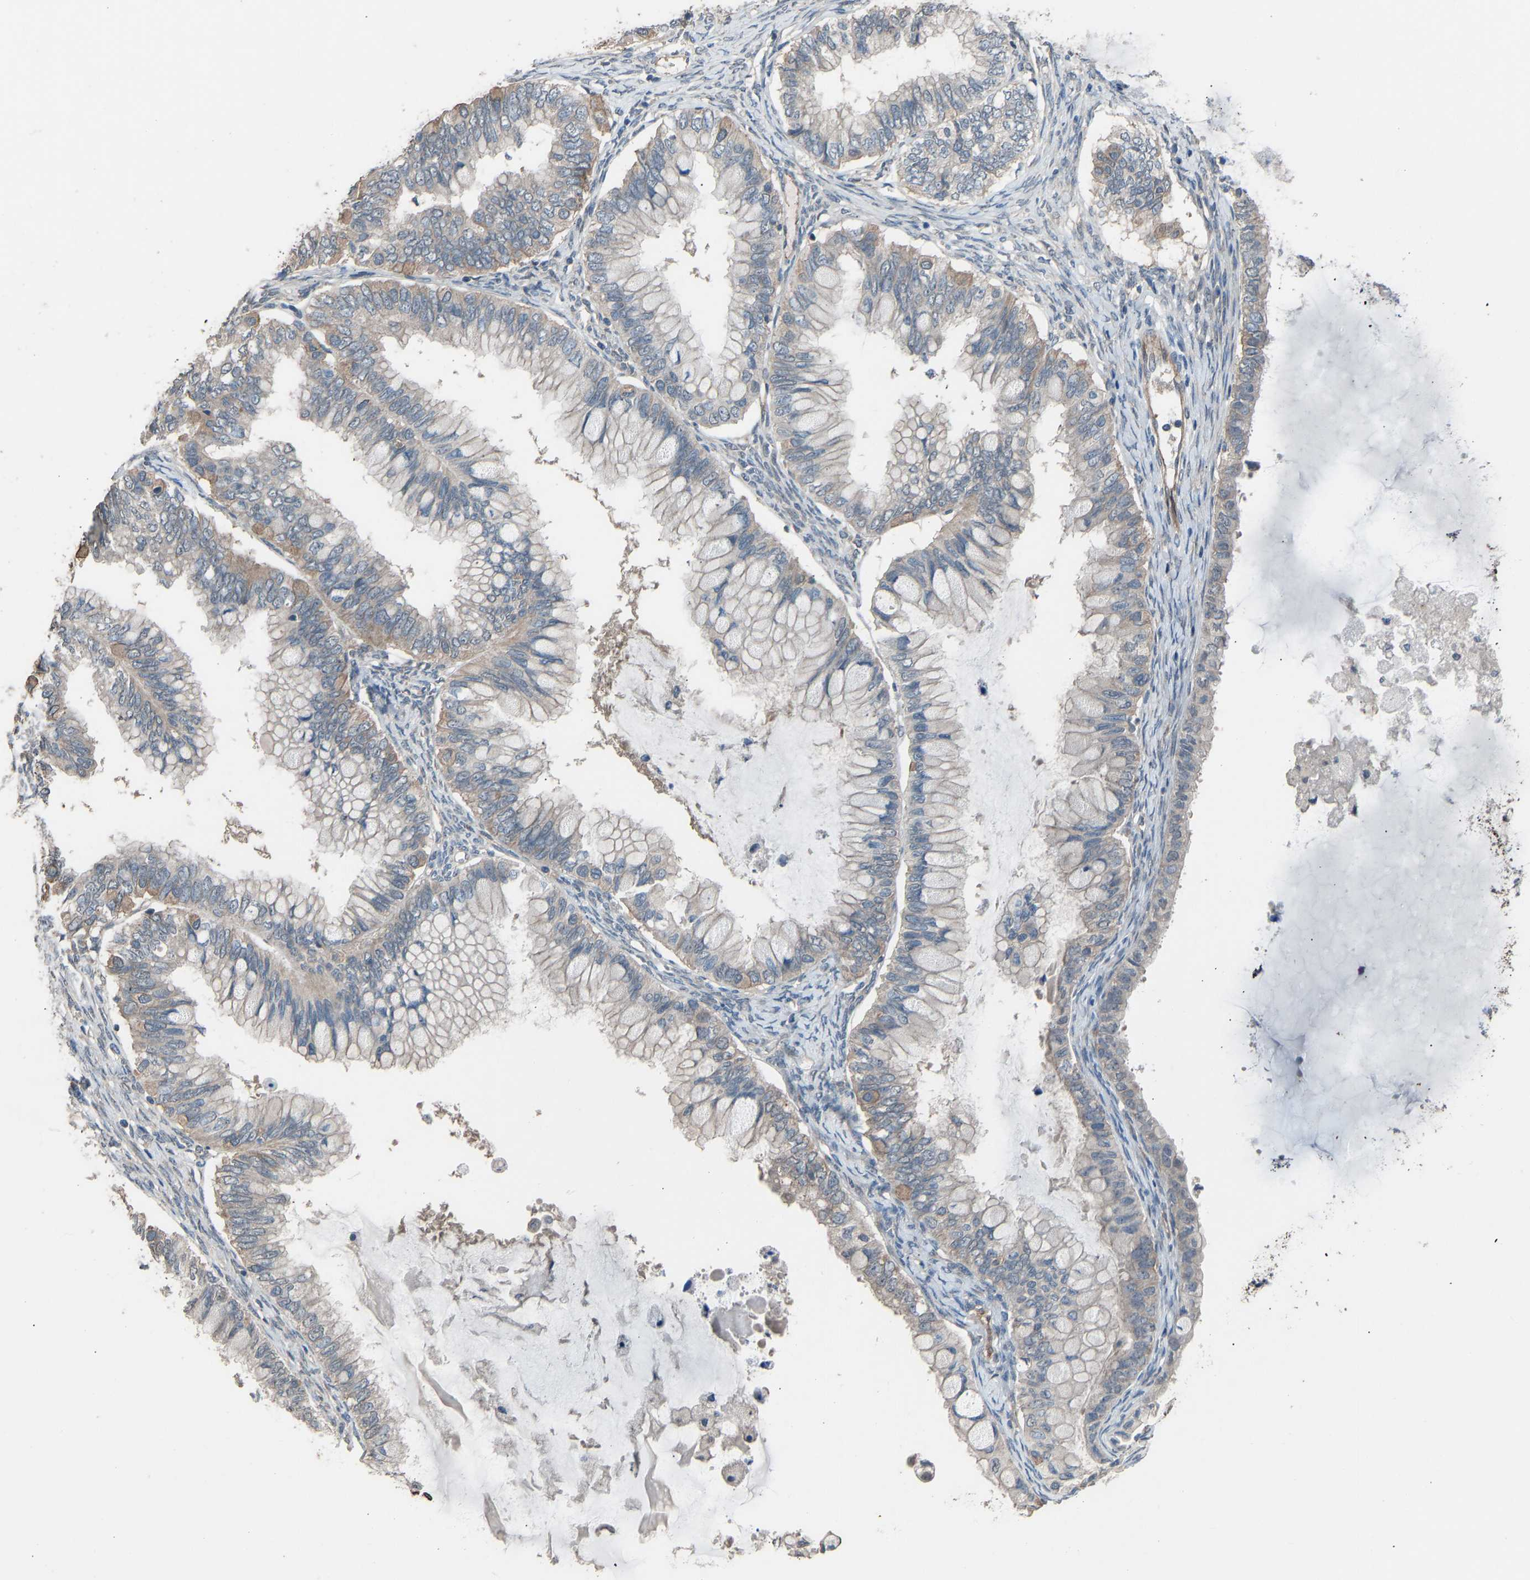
{"staining": {"intensity": "weak", "quantity": "25%-75%", "location": "cytoplasmic/membranous"}, "tissue": "ovarian cancer", "cell_type": "Tumor cells", "image_type": "cancer", "snomed": [{"axis": "morphology", "description": "Cystadenocarcinoma, mucinous, NOS"}, {"axis": "topography", "description": "Ovary"}], "caption": "Protein expression analysis of human ovarian cancer reveals weak cytoplasmic/membranous positivity in approximately 25%-75% of tumor cells.", "gene": "SLC43A1", "patient": {"sex": "female", "age": 80}}